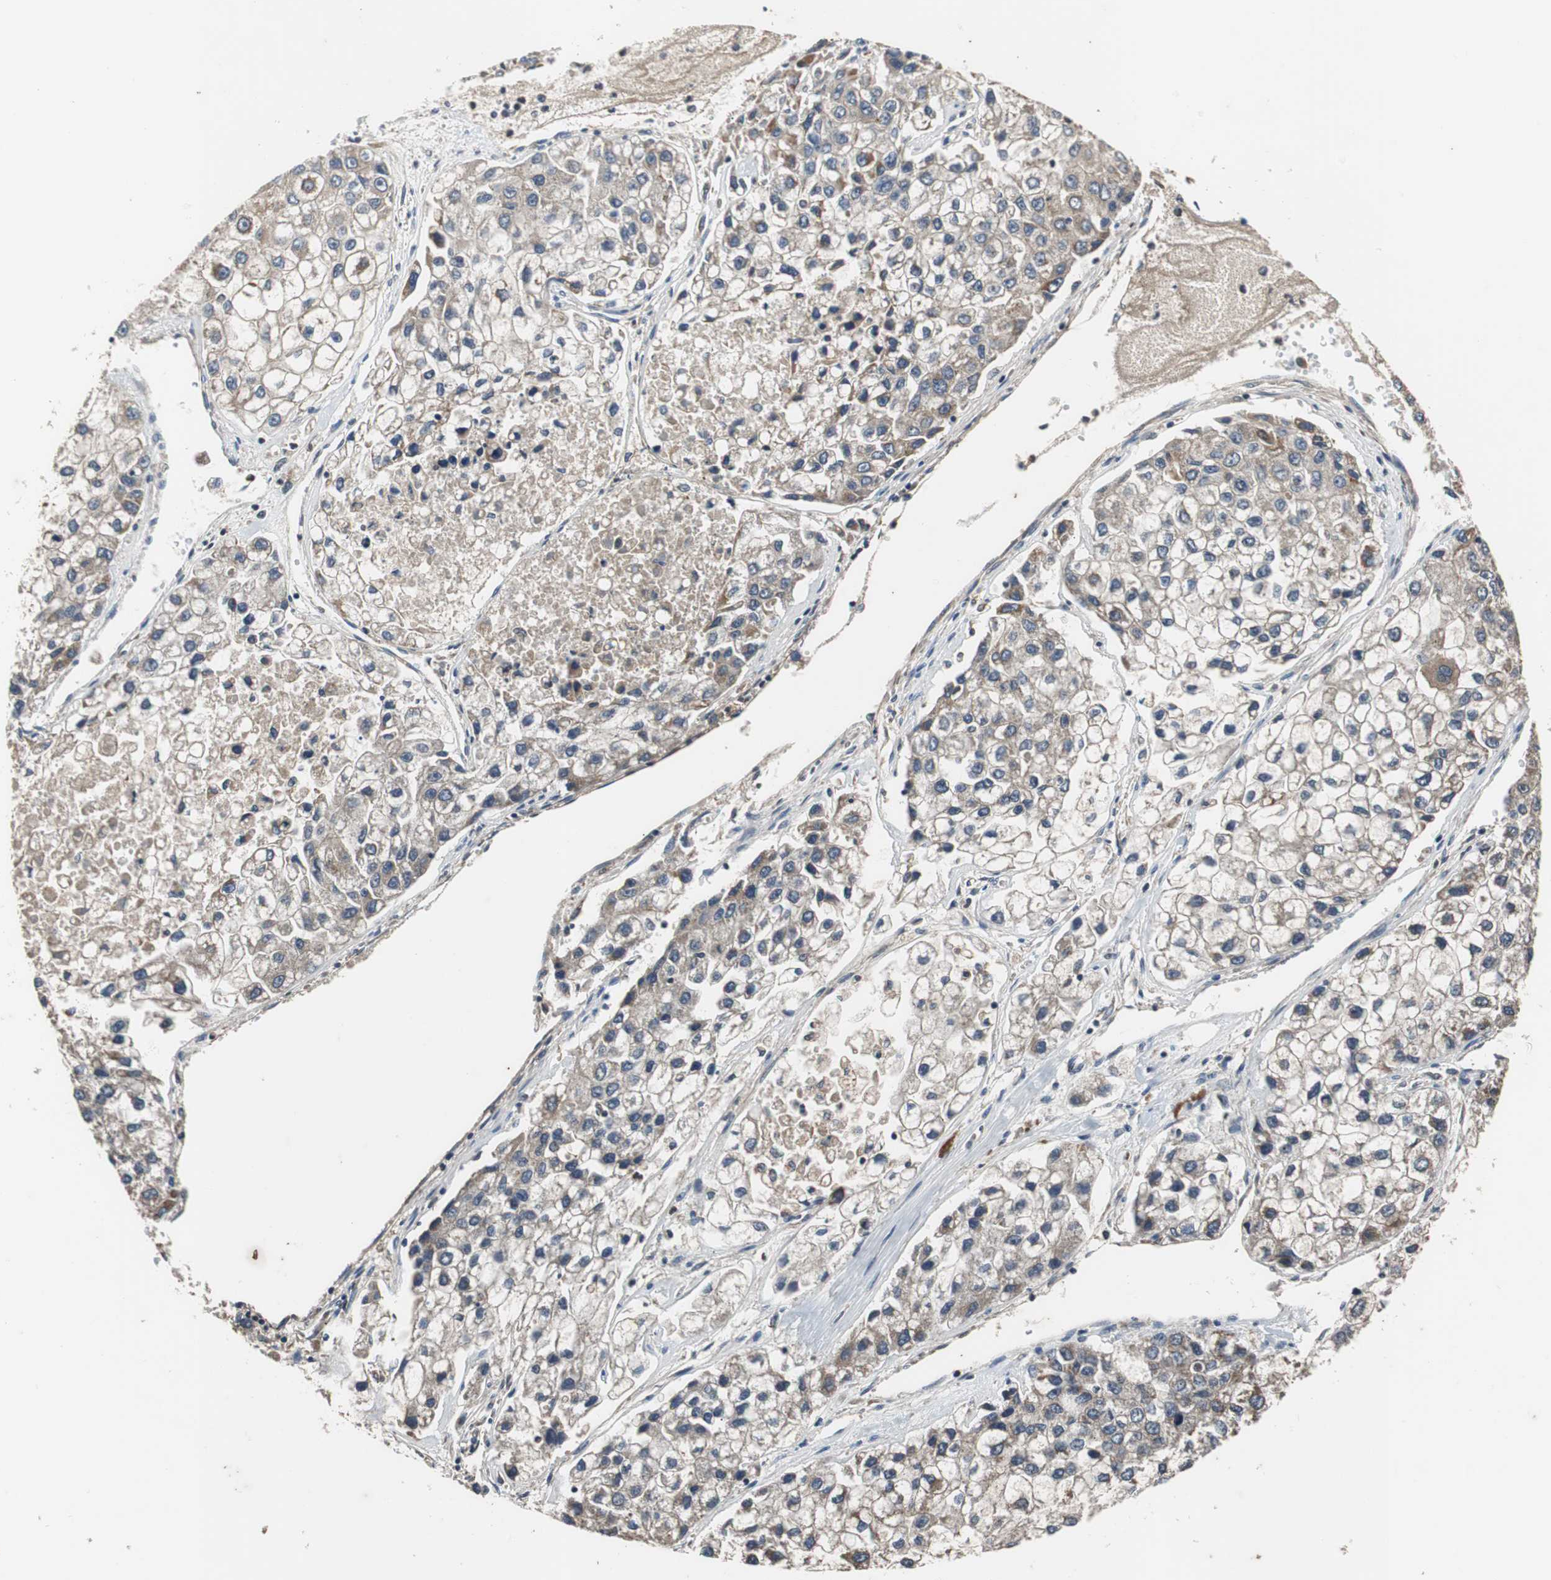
{"staining": {"intensity": "moderate", "quantity": "25%-75%", "location": "cytoplasmic/membranous"}, "tissue": "liver cancer", "cell_type": "Tumor cells", "image_type": "cancer", "snomed": [{"axis": "morphology", "description": "Carcinoma, Hepatocellular, NOS"}, {"axis": "topography", "description": "Liver"}], "caption": "Moderate cytoplasmic/membranous positivity for a protein is identified in about 25%-75% of tumor cells of hepatocellular carcinoma (liver) using immunohistochemistry.", "gene": "ACTR3", "patient": {"sex": "female", "age": 66}}